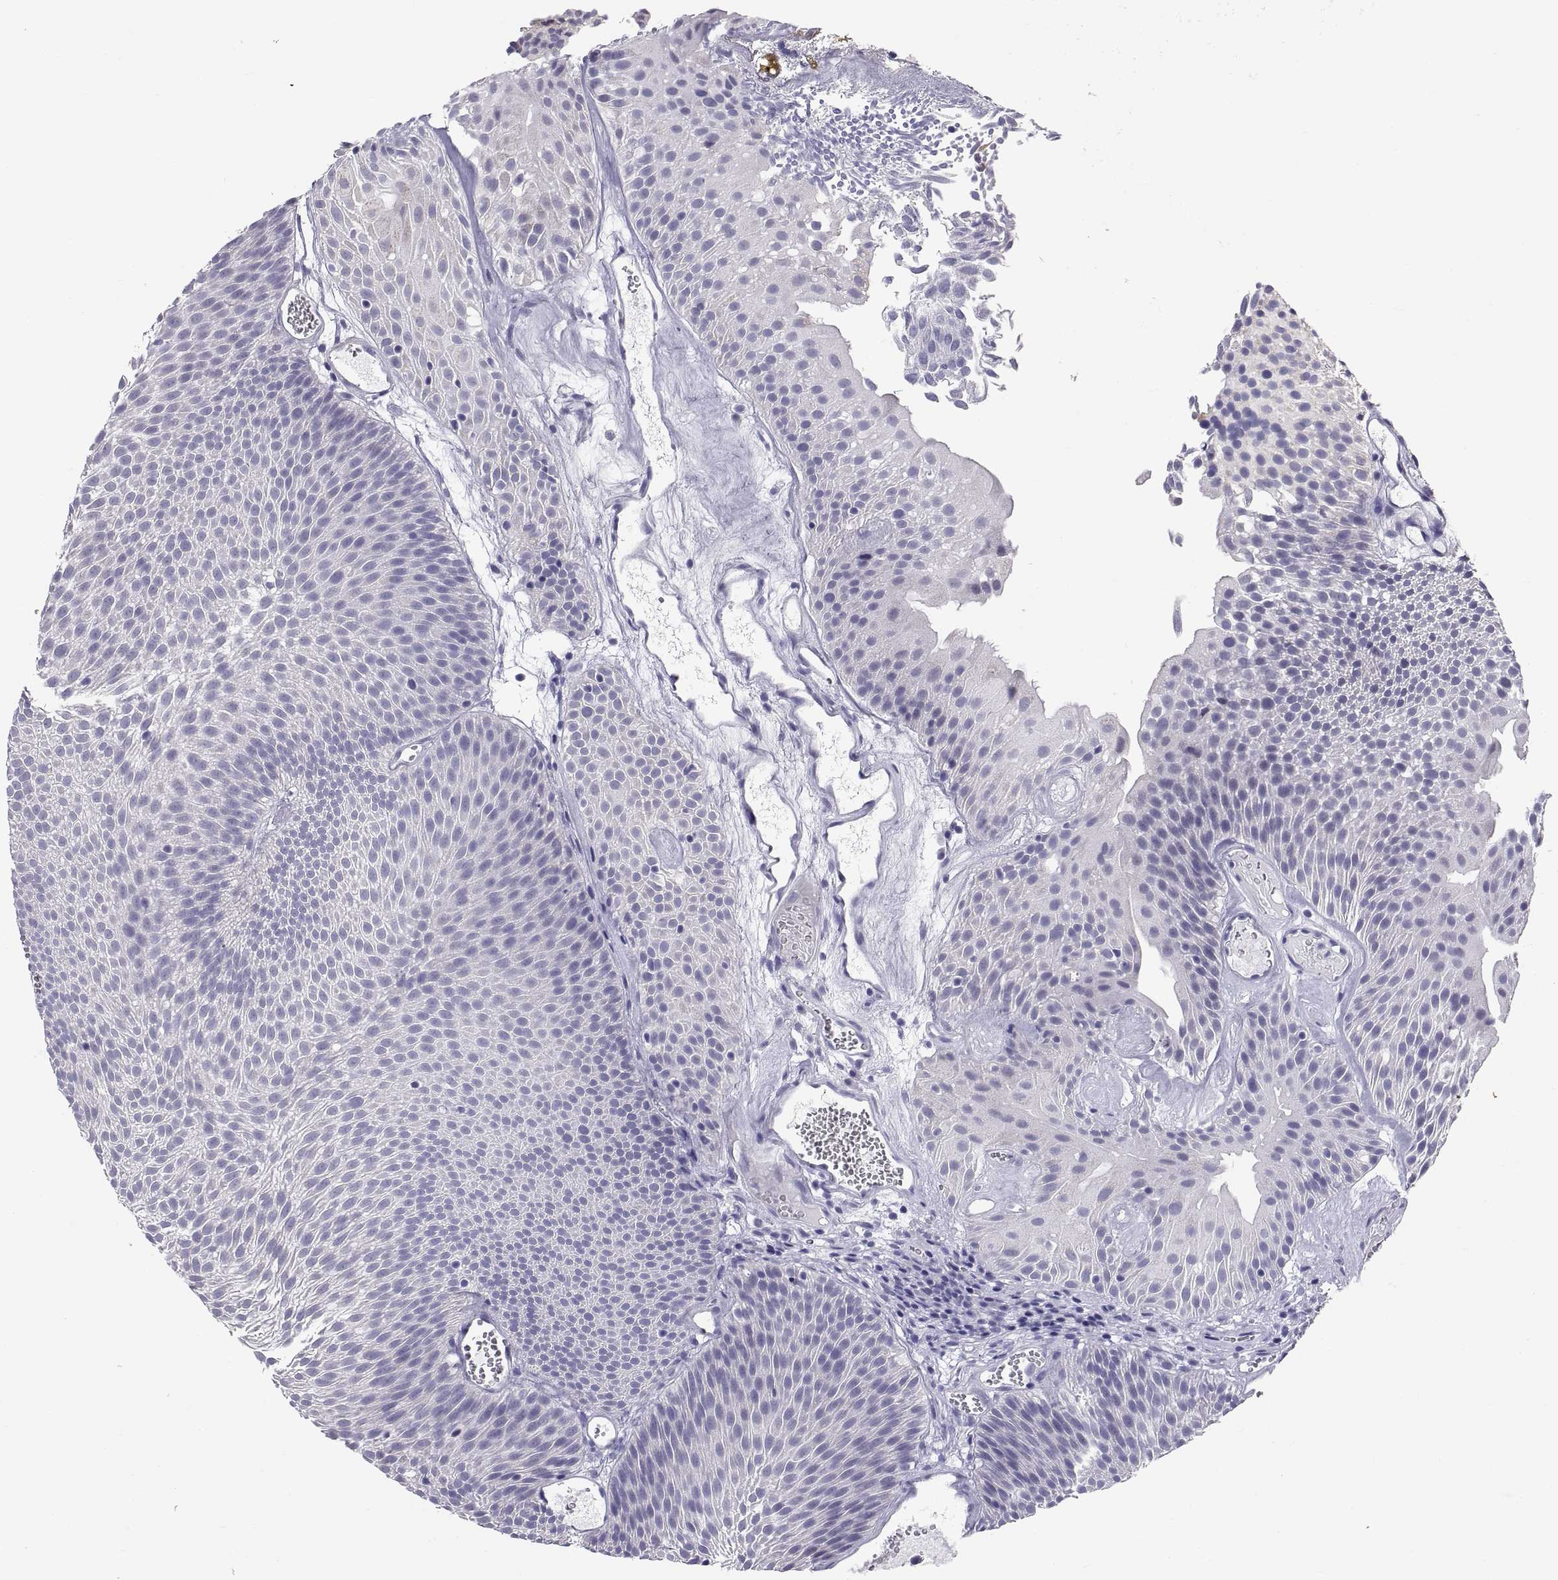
{"staining": {"intensity": "negative", "quantity": "none", "location": "none"}, "tissue": "urothelial cancer", "cell_type": "Tumor cells", "image_type": "cancer", "snomed": [{"axis": "morphology", "description": "Urothelial carcinoma, Low grade"}, {"axis": "topography", "description": "Urinary bladder"}], "caption": "DAB immunohistochemical staining of urothelial cancer exhibits no significant positivity in tumor cells.", "gene": "FAM170A", "patient": {"sex": "male", "age": 52}}